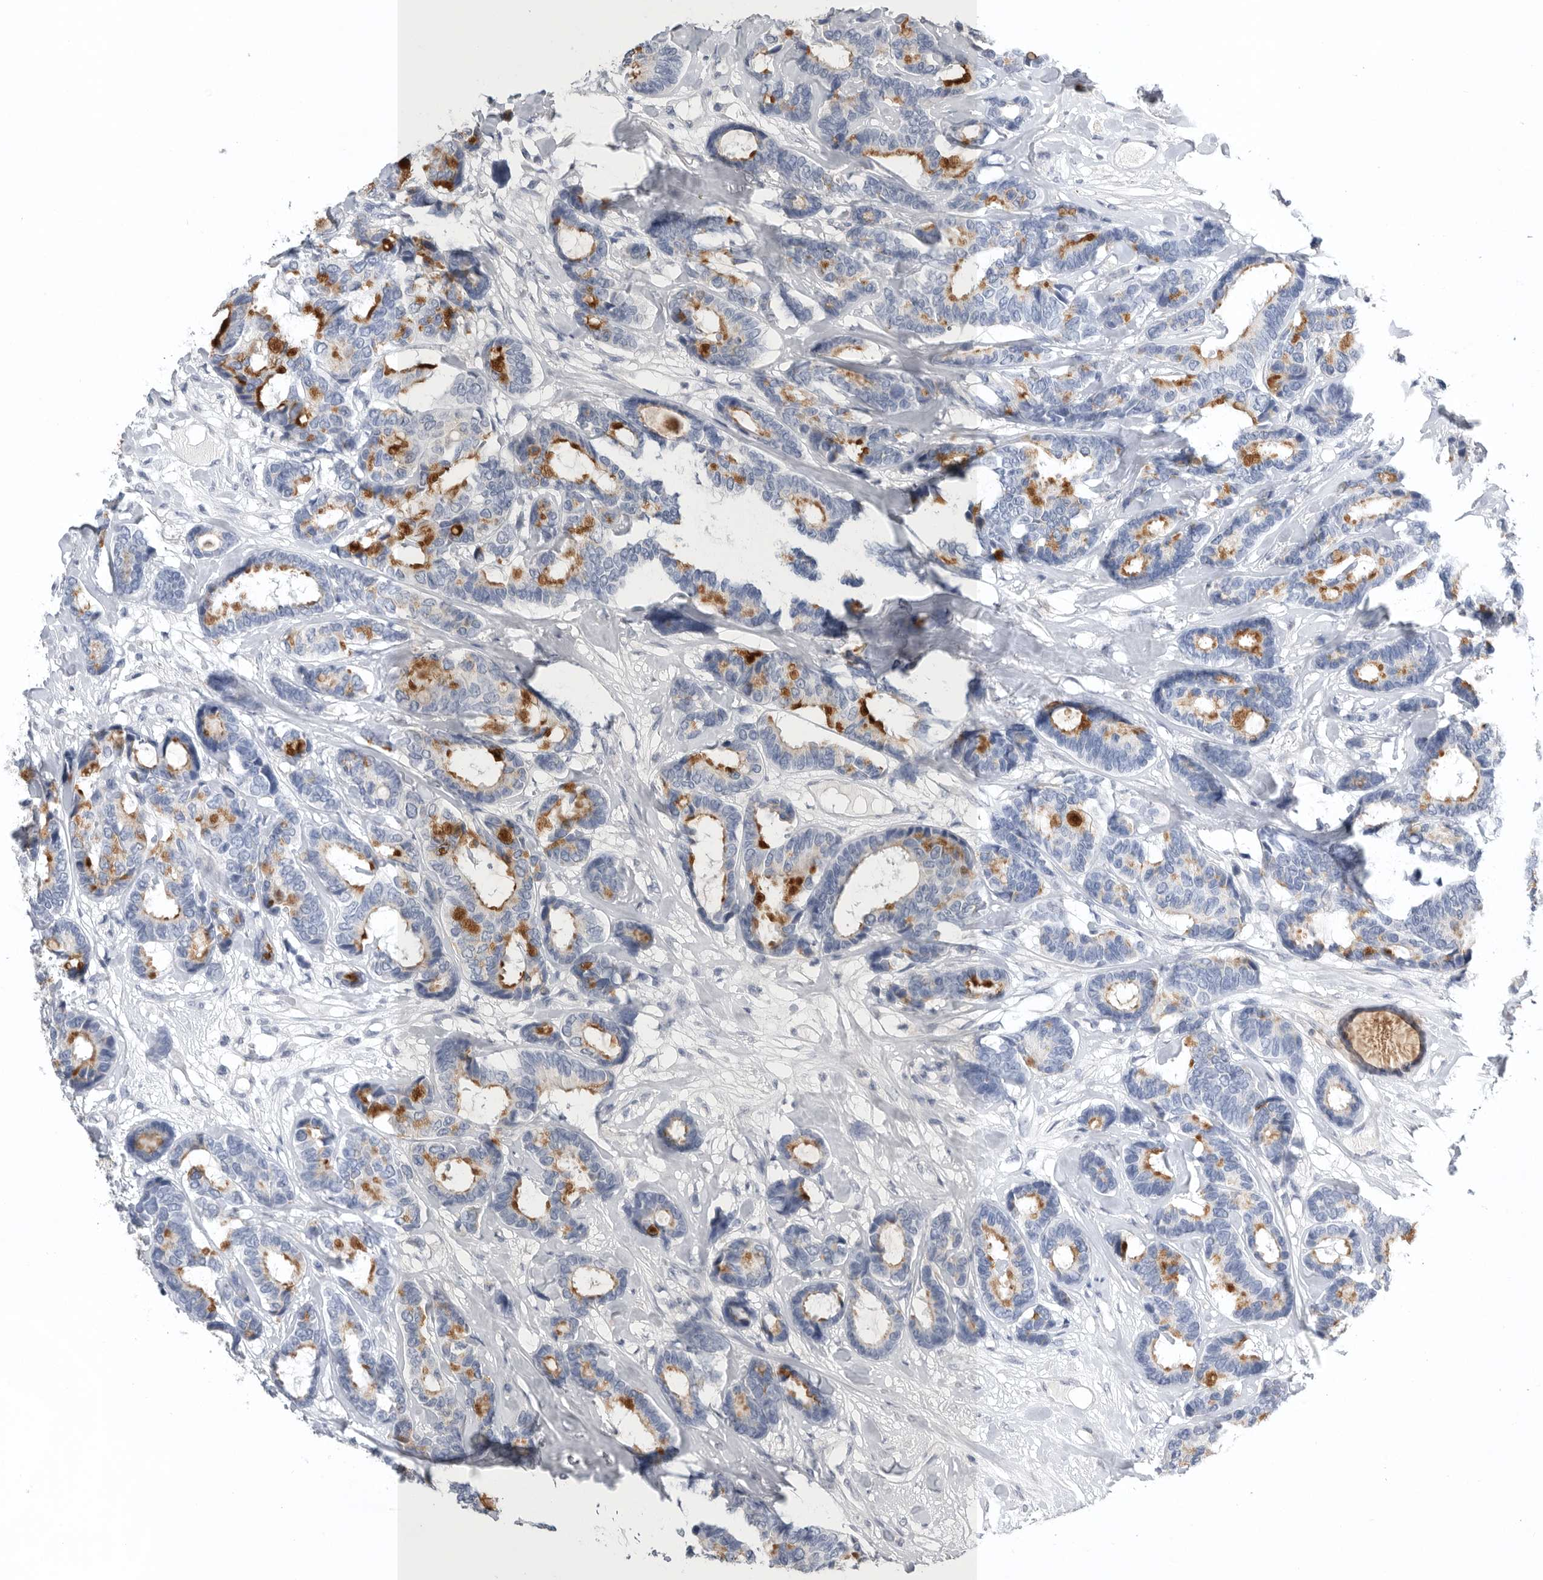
{"staining": {"intensity": "strong", "quantity": "25%-75%", "location": "cytoplasmic/membranous"}, "tissue": "breast cancer", "cell_type": "Tumor cells", "image_type": "cancer", "snomed": [{"axis": "morphology", "description": "Duct carcinoma"}, {"axis": "topography", "description": "Breast"}], "caption": "High-magnification brightfield microscopy of breast cancer (infiltrating ductal carcinoma) stained with DAB (3,3'-diaminobenzidine) (brown) and counterstained with hematoxylin (blue). tumor cells exhibit strong cytoplasmic/membranous staining is identified in approximately25%-75% of cells.", "gene": "TIMP1", "patient": {"sex": "female", "age": 87}}